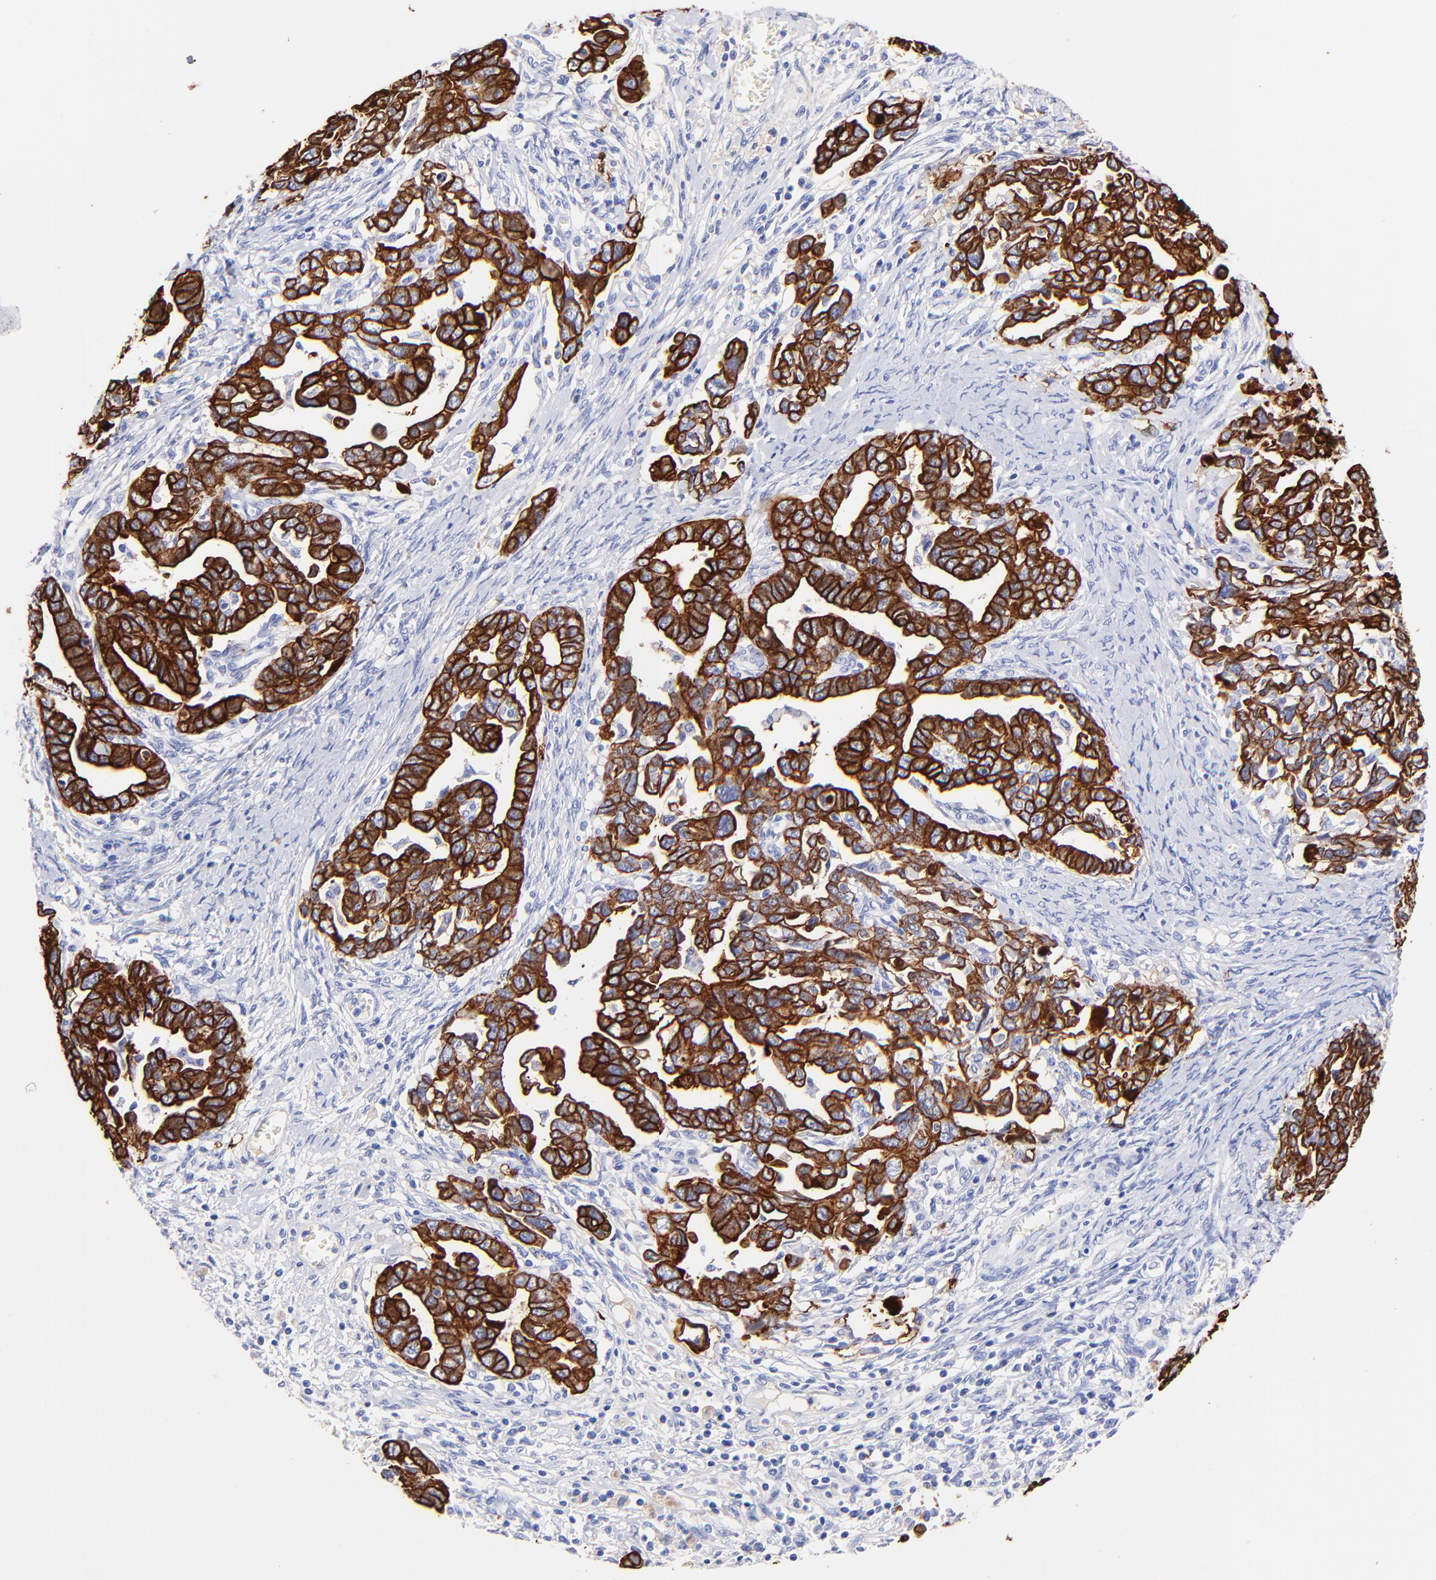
{"staining": {"intensity": "strong", "quantity": ">75%", "location": "cytoplasmic/membranous"}, "tissue": "ovarian cancer", "cell_type": "Tumor cells", "image_type": "cancer", "snomed": [{"axis": "morphology", "description": "Cystadenocarcinoma, serous, NOS"}, {"axis": "topography", "description": "Ovary"}], "caption": "Ovarian serous cystadenocarcinoma tissue exhibits strong cytoplasmic/membranous positivity in about >75% of tumor cells, visualized by immunohistochemistry.", "gene": "KRT19", "patient": {"sex": "female", "age": 69}}